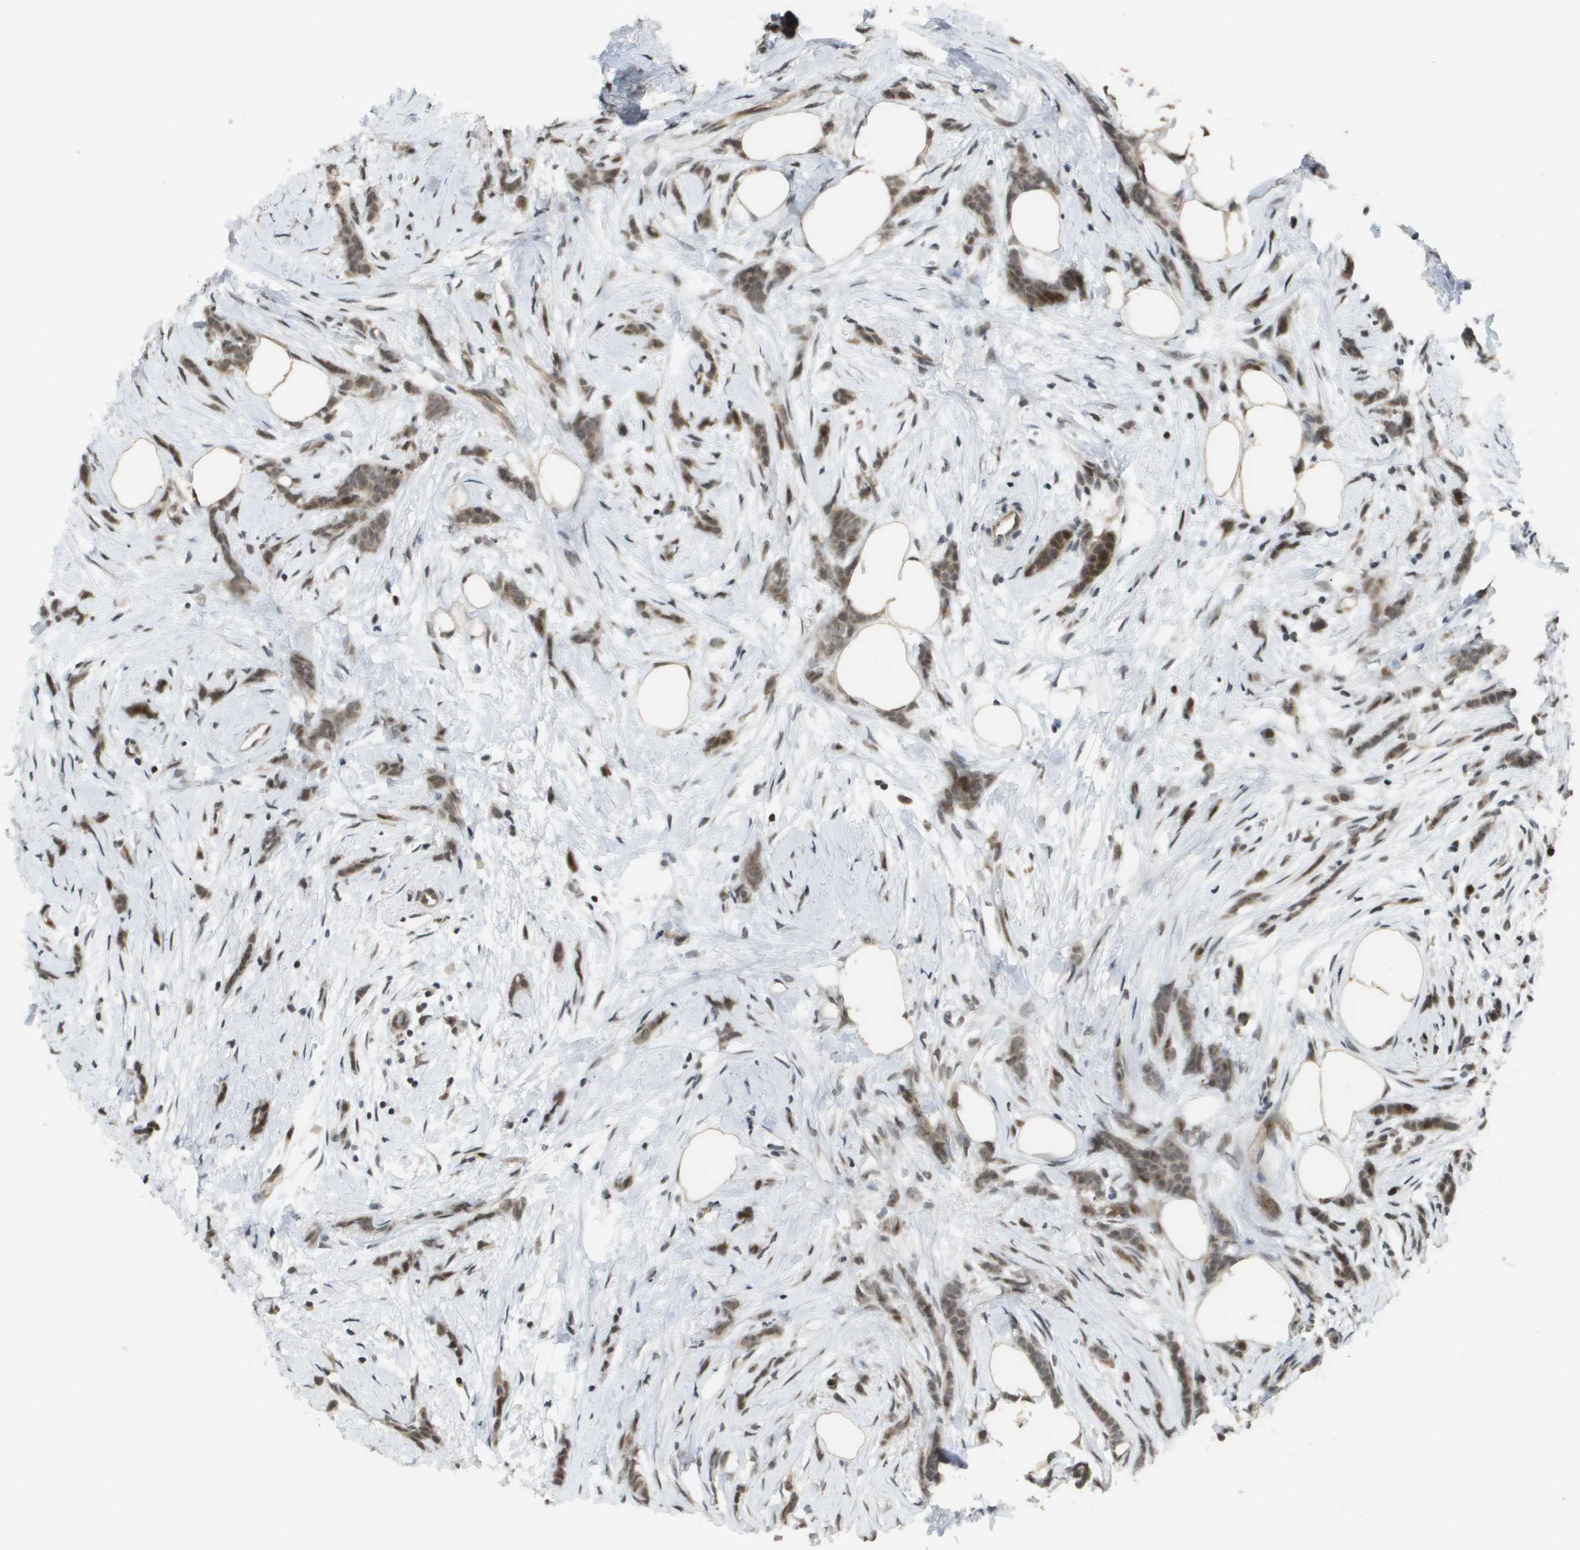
{"staining": {"intensity": "weak", "quantity": ">75%", "location": "cytoplasmic/membranous,nuclear"}, "tissue": "breast cancer", "cell_type": "Tumor cells", "image_type": "cancer", "snomed": [{"axis": "morphology", "description": "Lobular carcinoma, in situ"}, {"axis": "morphology", "description": "Lobular carcinoma"}, {"axis": "topography", "description": "Breast"}], "caption": "Immunohistochemistry (DAB (3,3'-diaminobenzidine)) staining of breast cancer (lobular carcinoma) reveals weak cytoplasmic/membranous and nuclear protein positivity in about >75% of tumor cells.", "gene": "KAT5", "patient": {"sex": "female", "age": 41}}